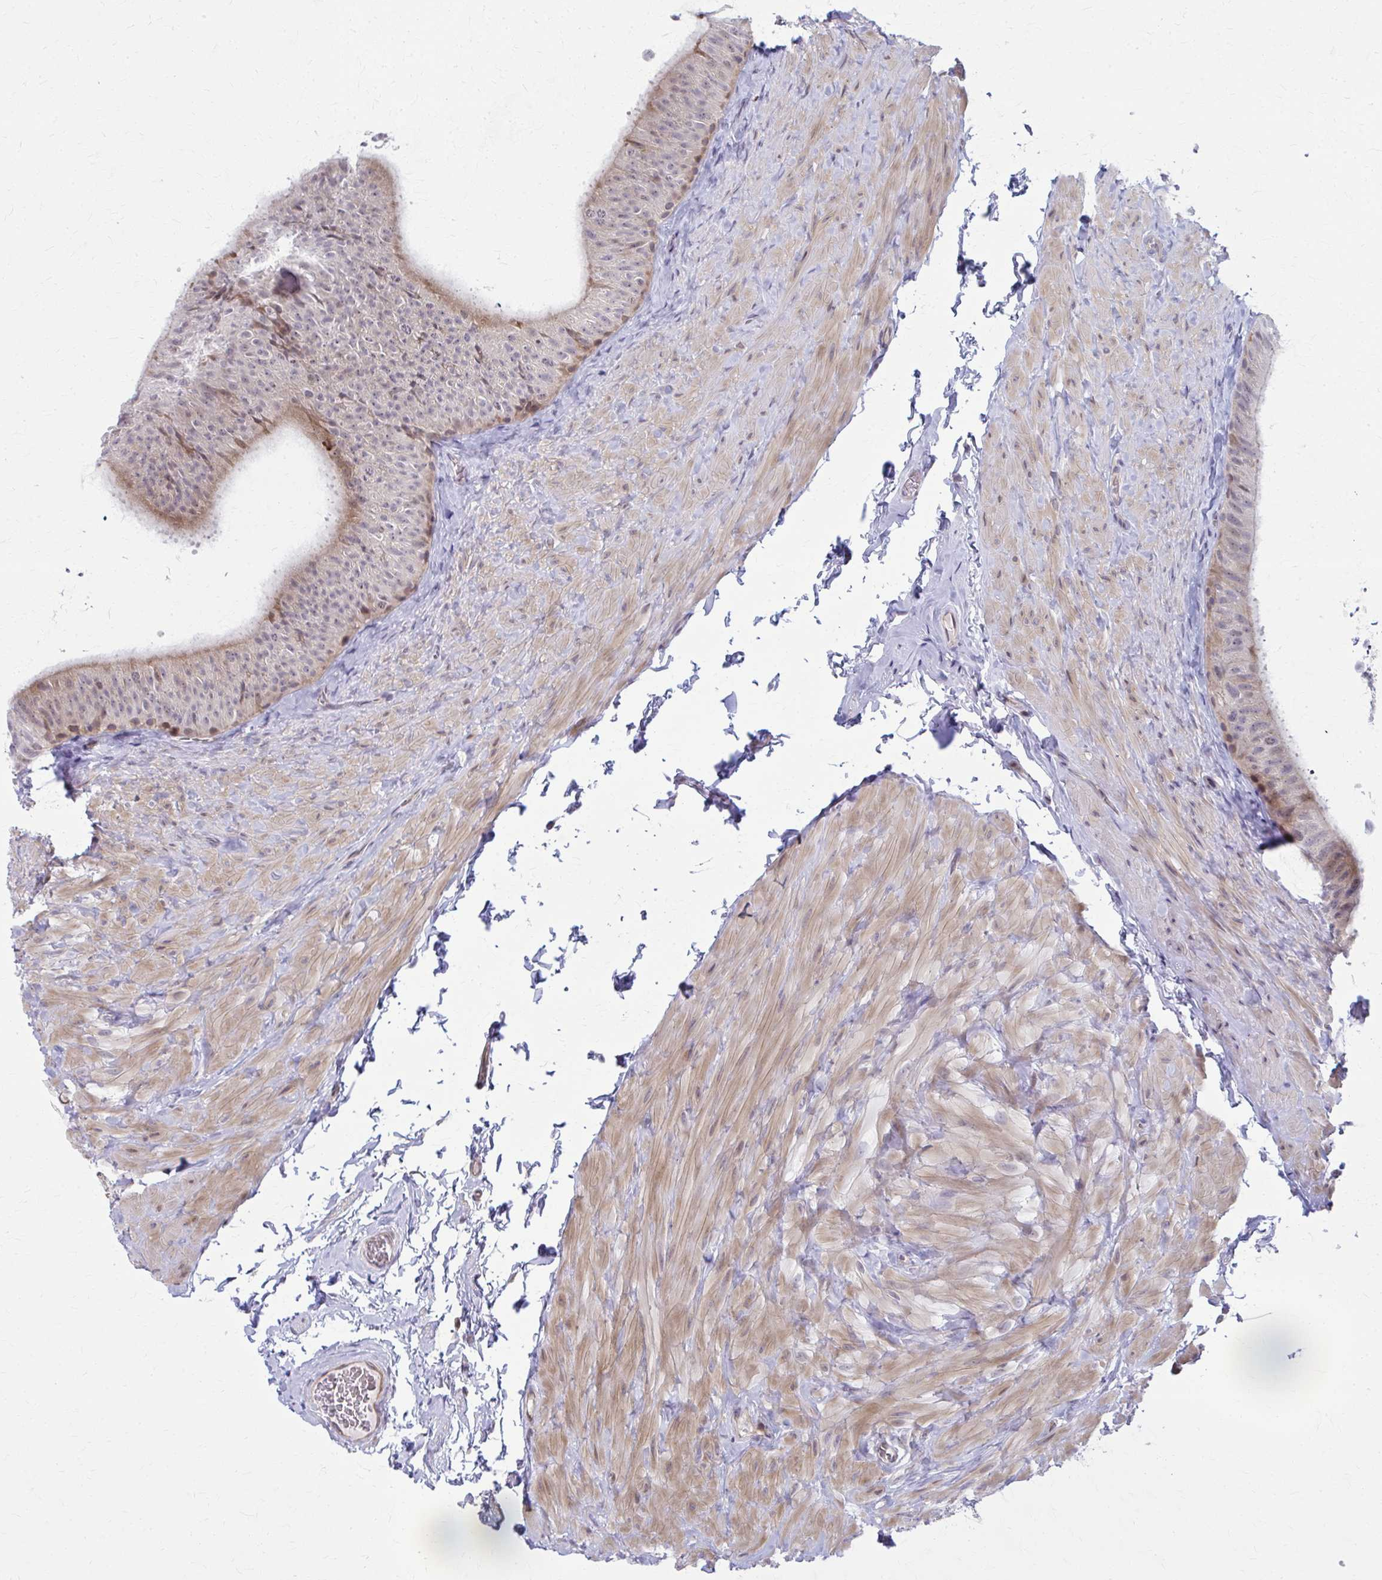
{"staining": {"intensity": "weak", "quantity": "<25%", "location": "cytoplasmic/membranous,nuclear"}, "tissue": "epididymis", "cell_type": "Glandular cells", "image_type": "normal", "snomed": [{"axis": "morphology", "description": "Normal tissue, NOS"}, {"axis": "topography", "description": "Epididymis, spermatic cord, NOS"}, {"axis": "topography", "description": "Epididymis"}], "caption": "Human epididymis stained for a protein using IHC reveals no expression in glandular cells.", "gene": "MAF1", "patient": {"sex": "male", "age": 31}}